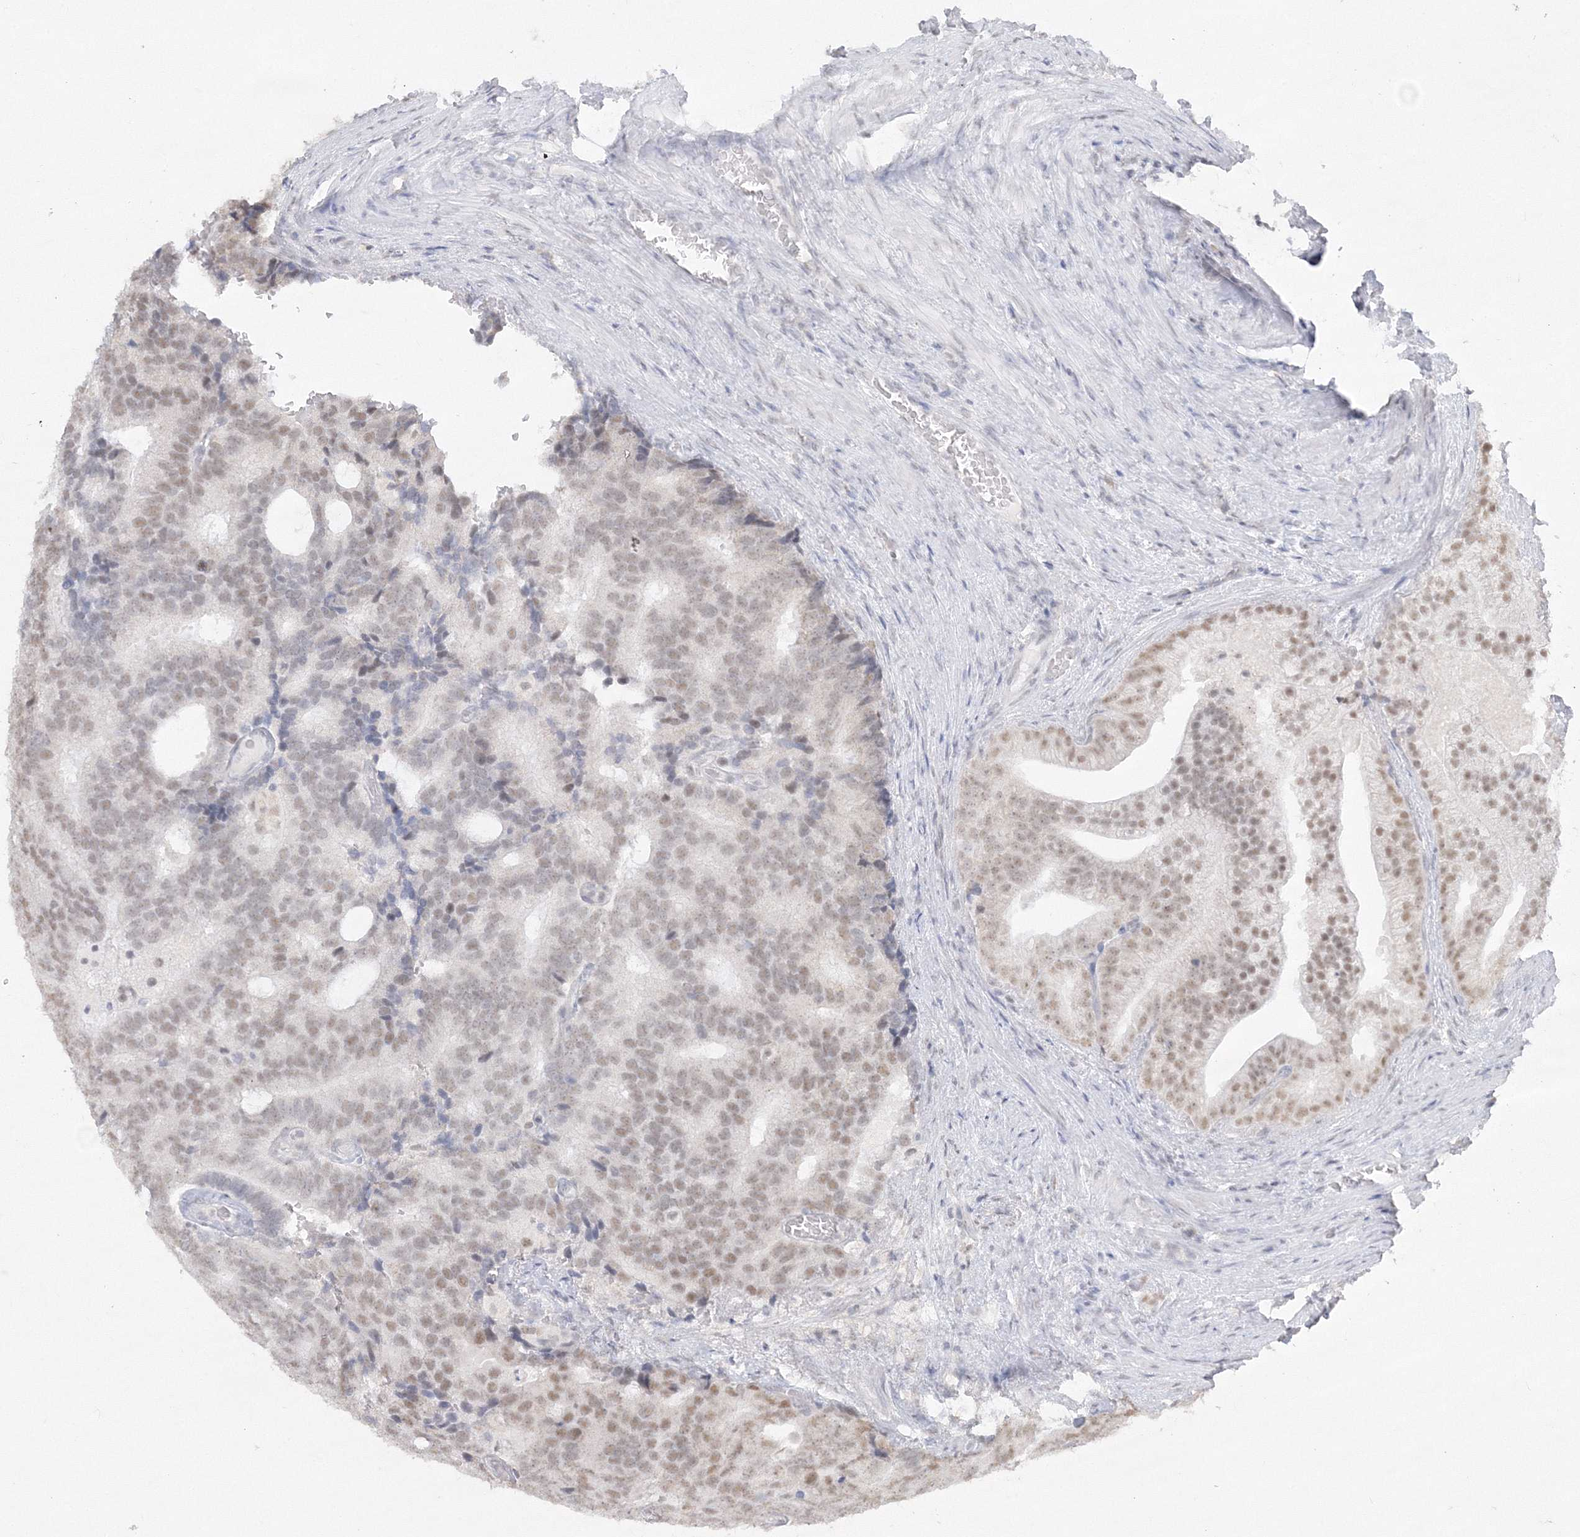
{"staining": {"intensity": "weak", "quantity": ">75%", "location": "nuclear"}, "tissue": "prostate cancer", "cell_type": "Tumor cells", "image_type": "cancer", "snomed": [{"axis": "morphology", "description": "Adenocarcinoma, Low grade"}, {"axis": "topography", "description": "Prostate"}], "caption": "DAB (3,3'-diaminobenzidine) immunohistochemical staining of prostate cancer (low-grade adenocarcinoma) reveals weak nuclear protein positivity in approximately >75% of tumor cells.", "gene": "PPP4R2", "patient": {"sex": "male", "age": 71}}